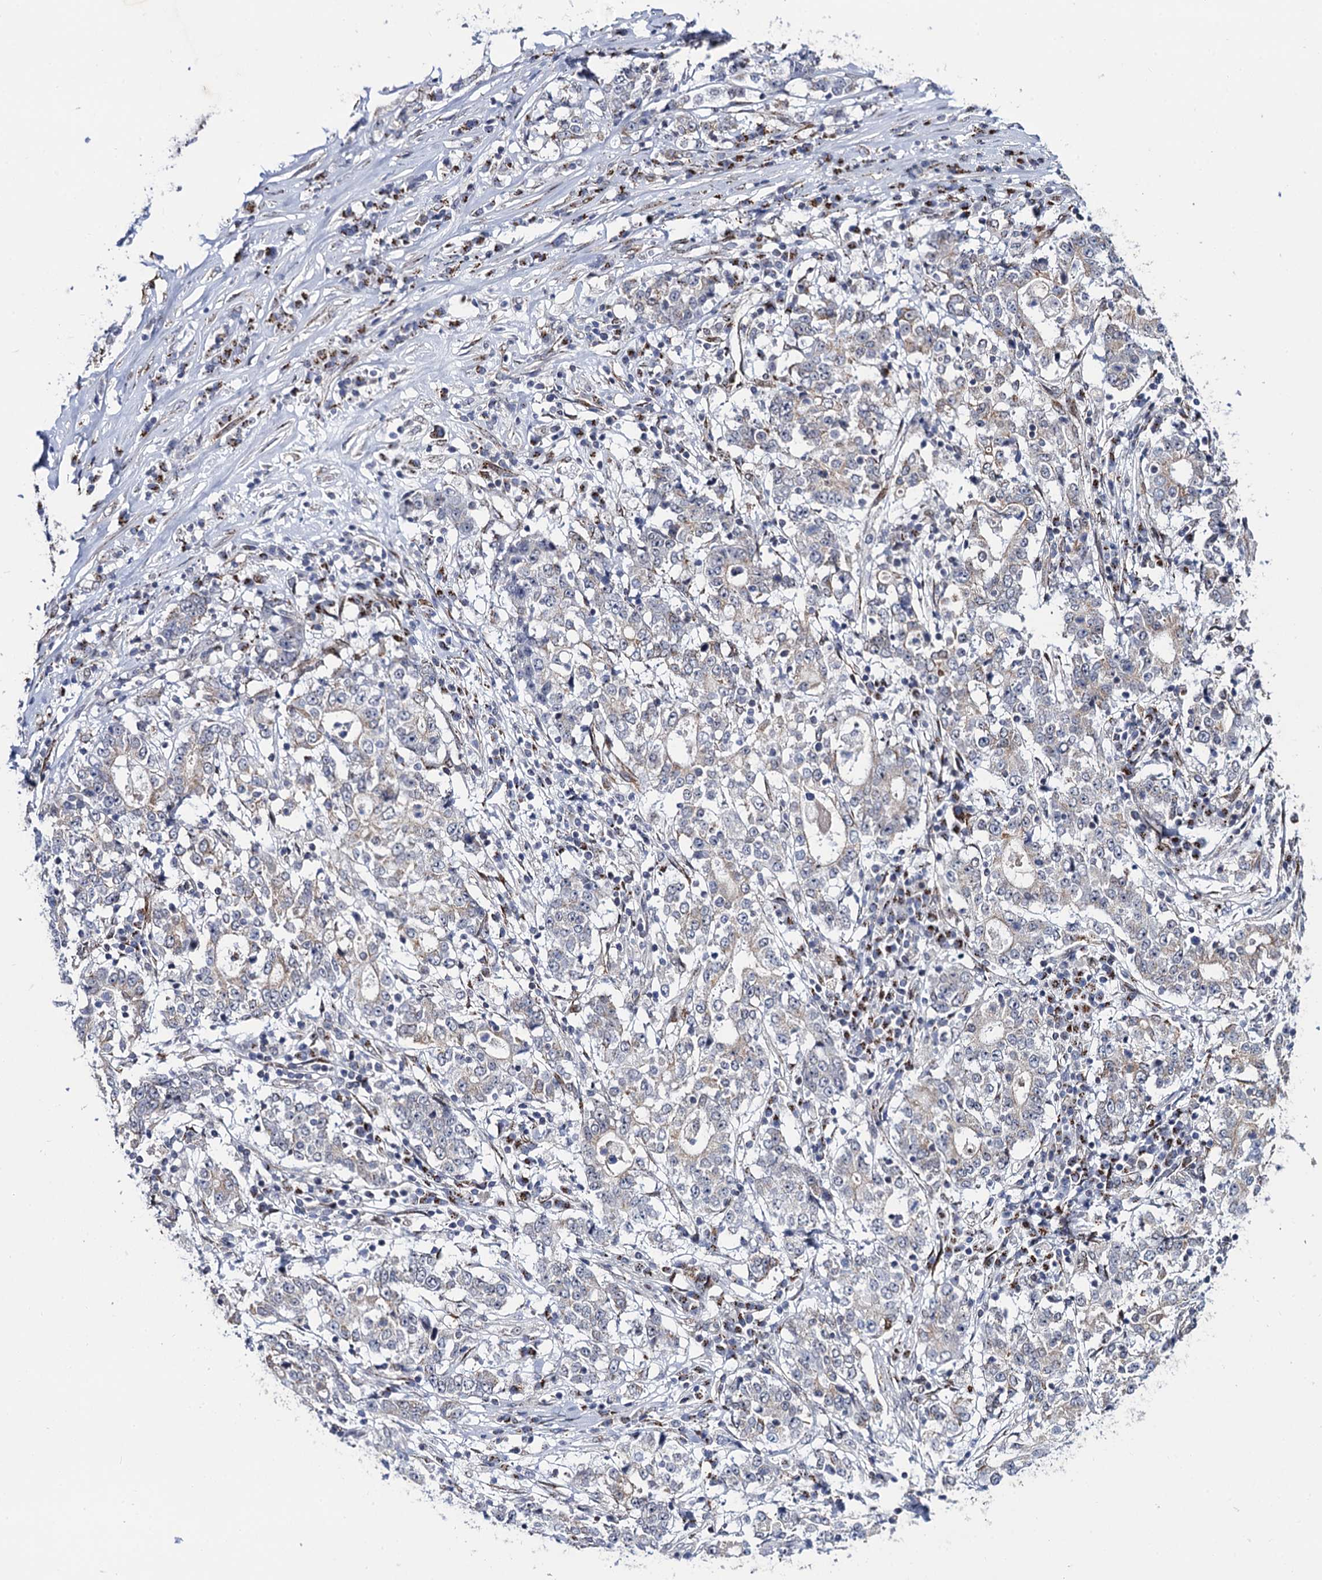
{"staining": {"intensity": "weak", "quantity": "<25%", "location": "cytoplasmic/membranous"}, "tissue": "stomach cancer", "cell_type": "Tumor cells", "image_type": "cancer", "snomed": [{"axis": "morphology", "description": "Adenocarcinoma, NOS"}, {"axis": "topography", "description": "Stomach"}], "caption": "Image shows no protein staining in tumor cells of stomach cancer tissue.", "gene": "THAP2", "patient": {"sex": "male", "age": 59}}